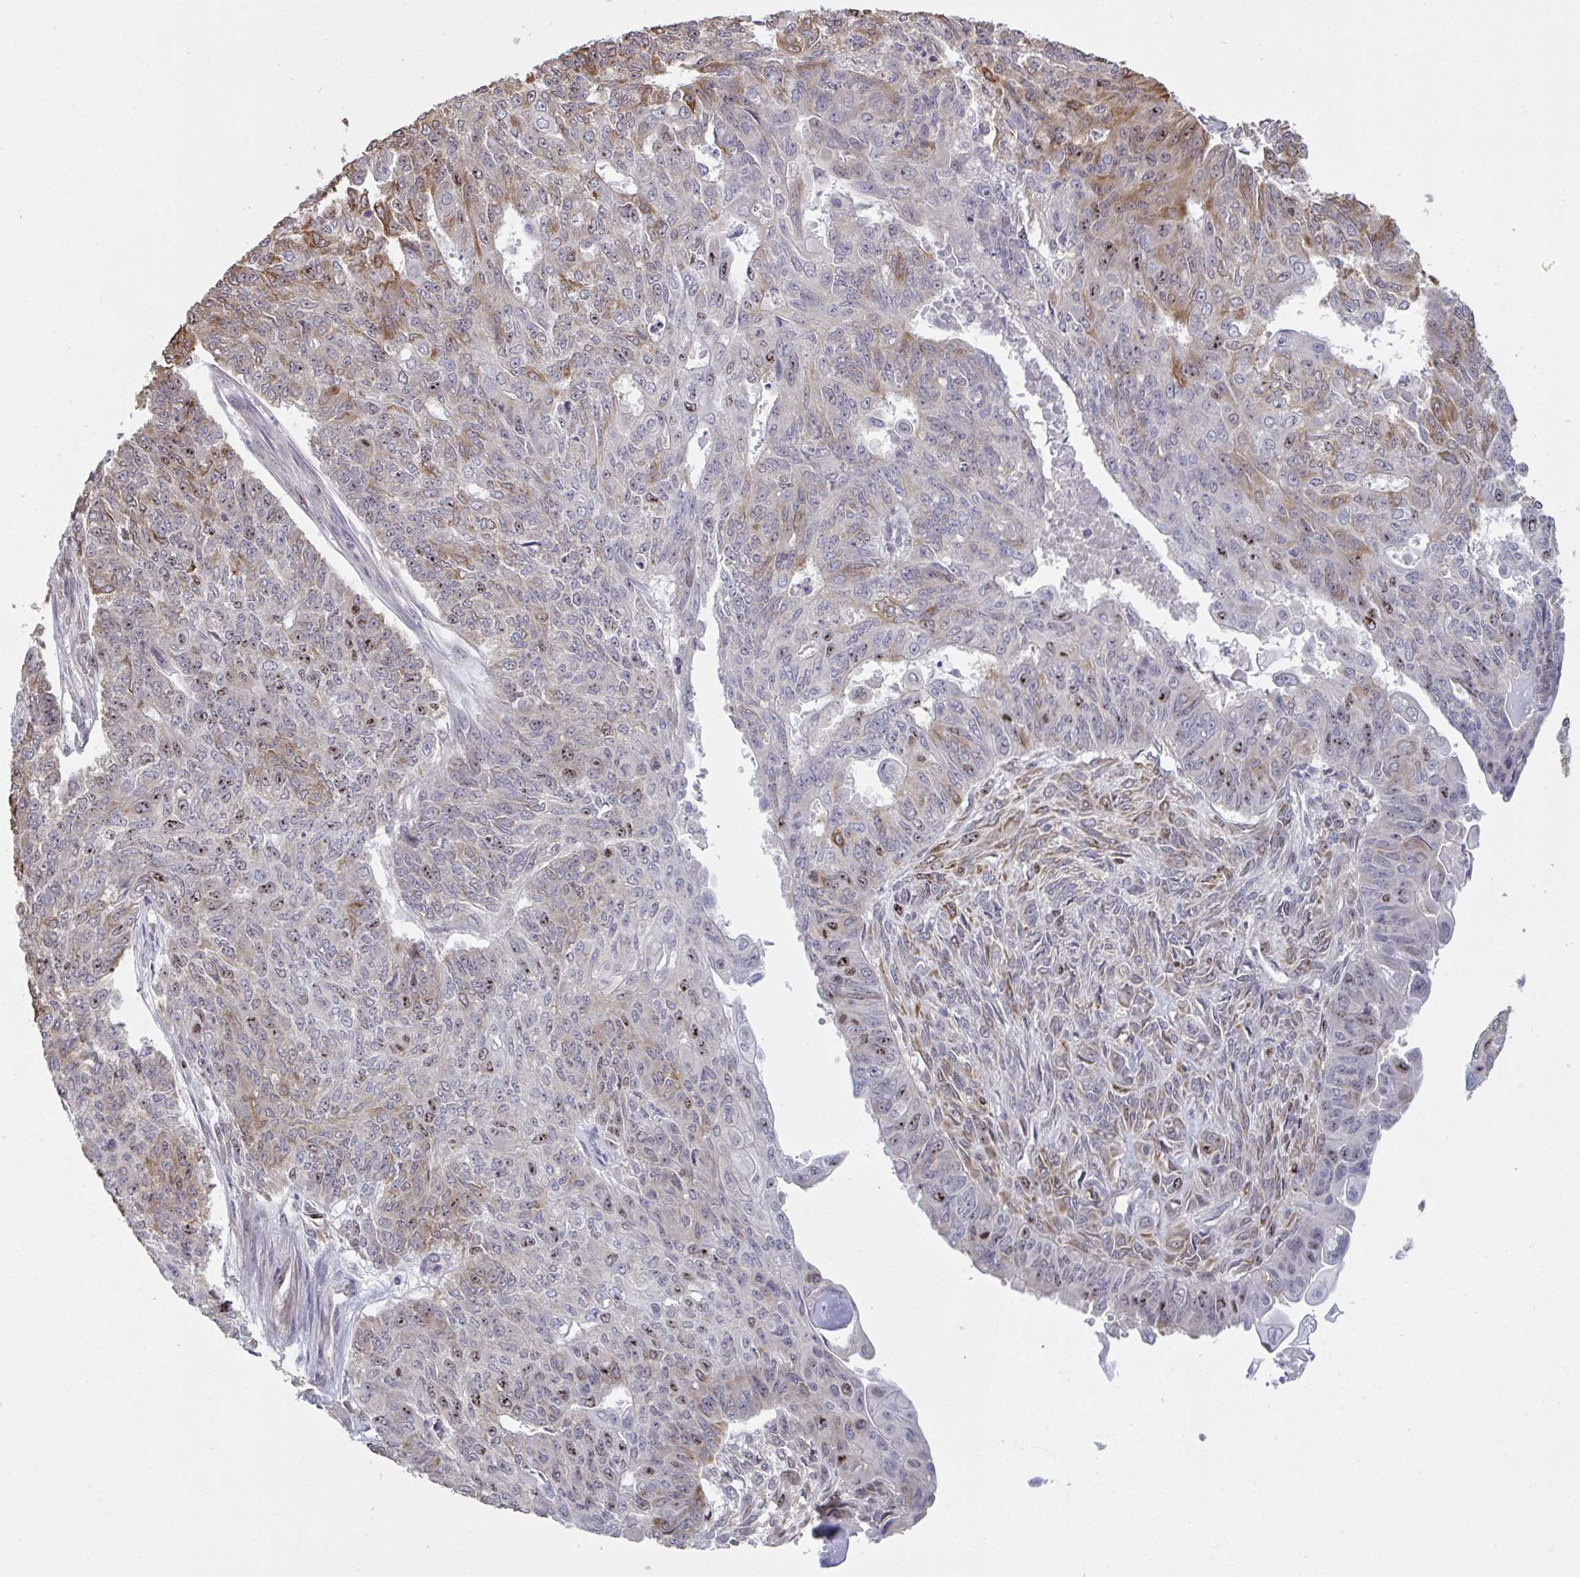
{"staining": {"intensity": "moderate", "quantity": "<25%", "location": "cytoplasmic/membranous,nuclear"}, "tissue": "endometrial cancer", "cell_type": "Tumor cells", "image_type": "cancer", "snomed": [{"axis": "morphology", "description": "Adenocarcinoma, NOS"}, {"axis": "topography", "description": "Endometrium"}], "caption": "Immunohistochemical staining of human endometrial cancer (adenocarcinoma) displays low levels of moderate cytoplasmic/membranous and nuclear expression in about <25% of tumor cells.", "gene": "SETD7", "patient": {"sex": "female", "age": 32}}